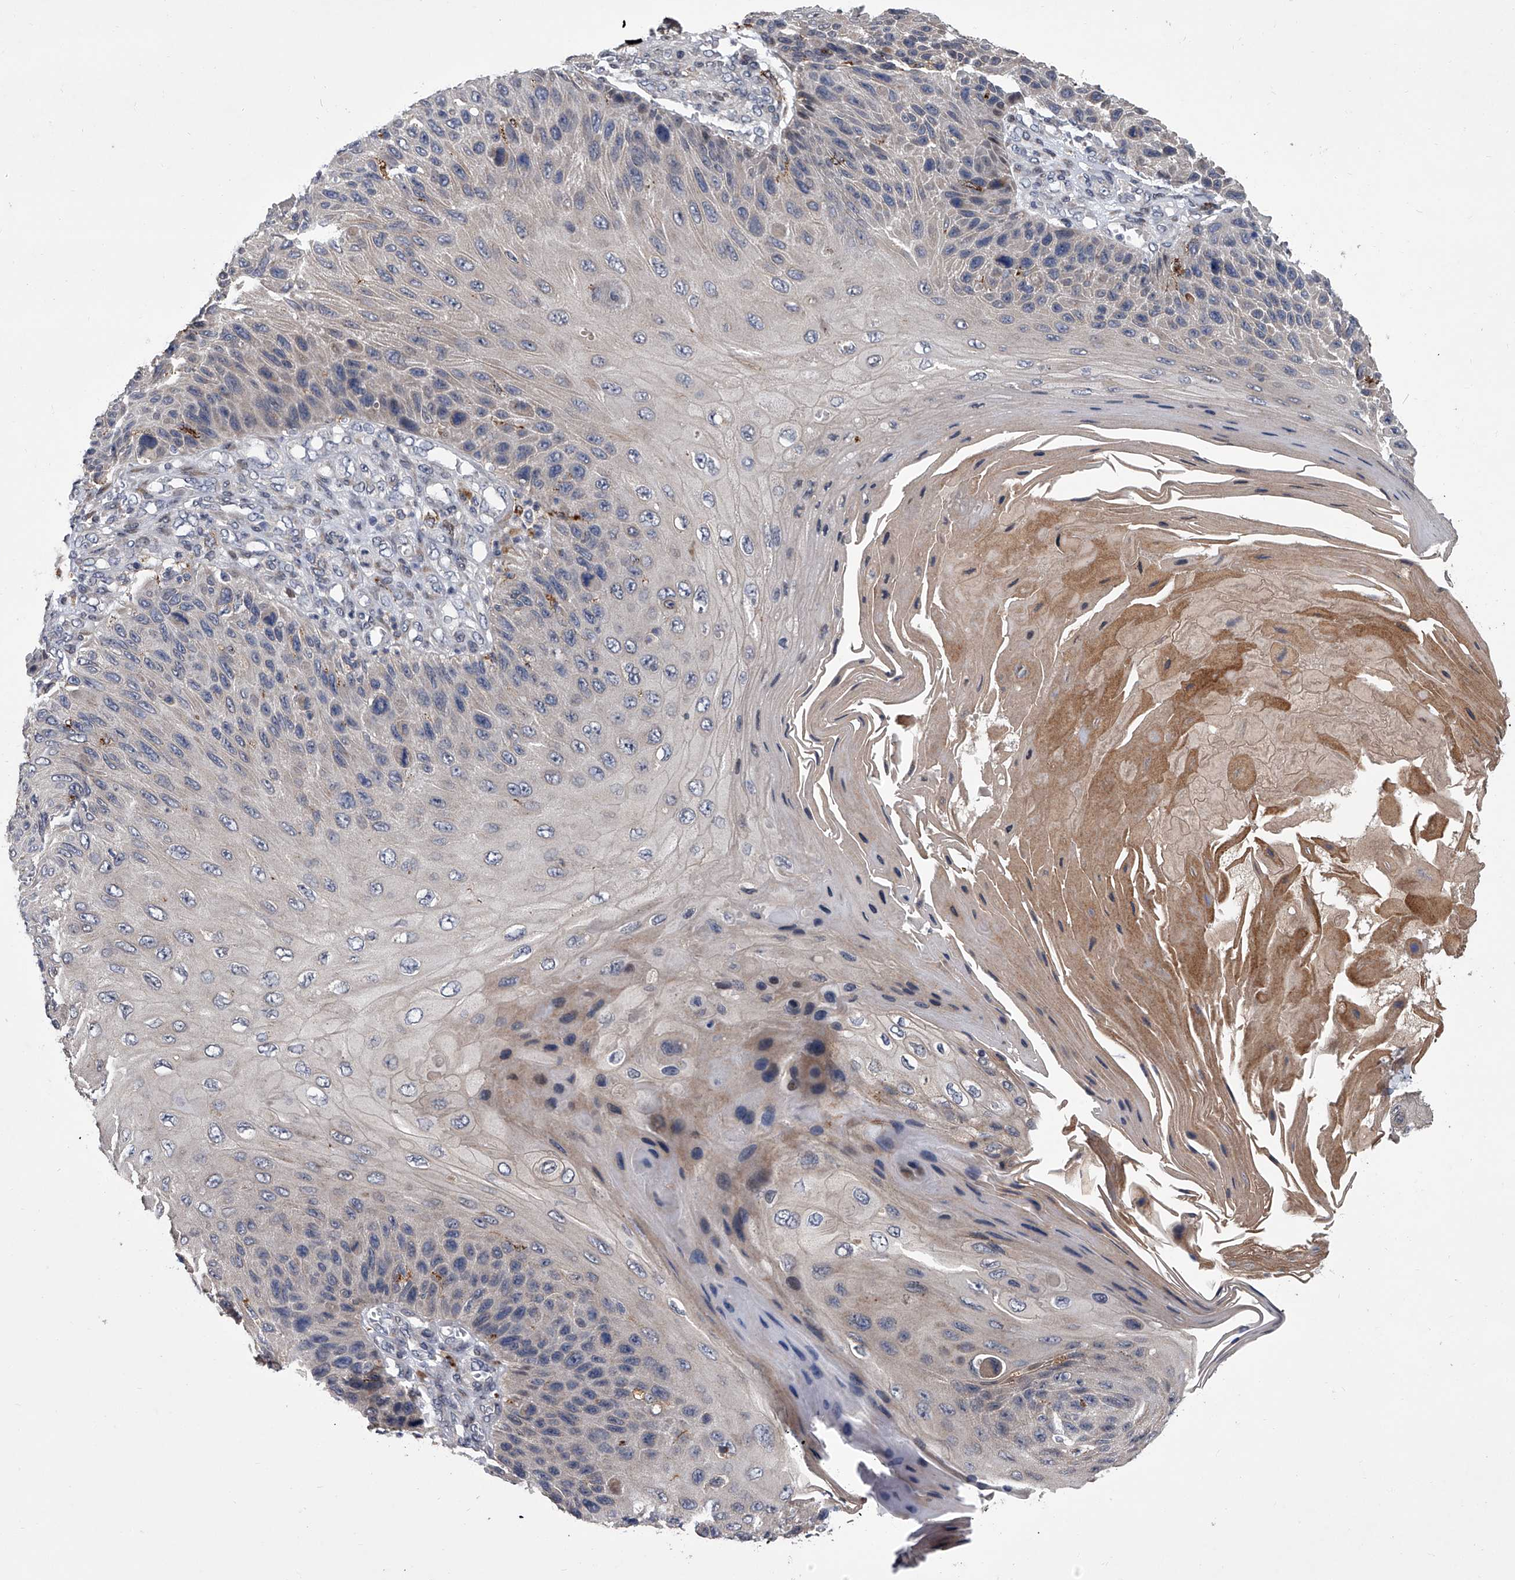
{"staining": {"intensity": "negative", "quantity": "none", "location": "none"}, "tissue": "skin cancer", "cell_type": "Tumor cells", "image_type": "cancer", "snomed": [{"axis": "morphology", "description": "Squamous cell carcinoma, NOS"}, {"axis": "topography", "description": "Skin"}], "caption": "The micrograph displays no significant positivity in tumor cells of skin cancer (squamous cell carcinoma).", "gene": "TRIM8", "patient": {"sex": "female", "age": 88}}